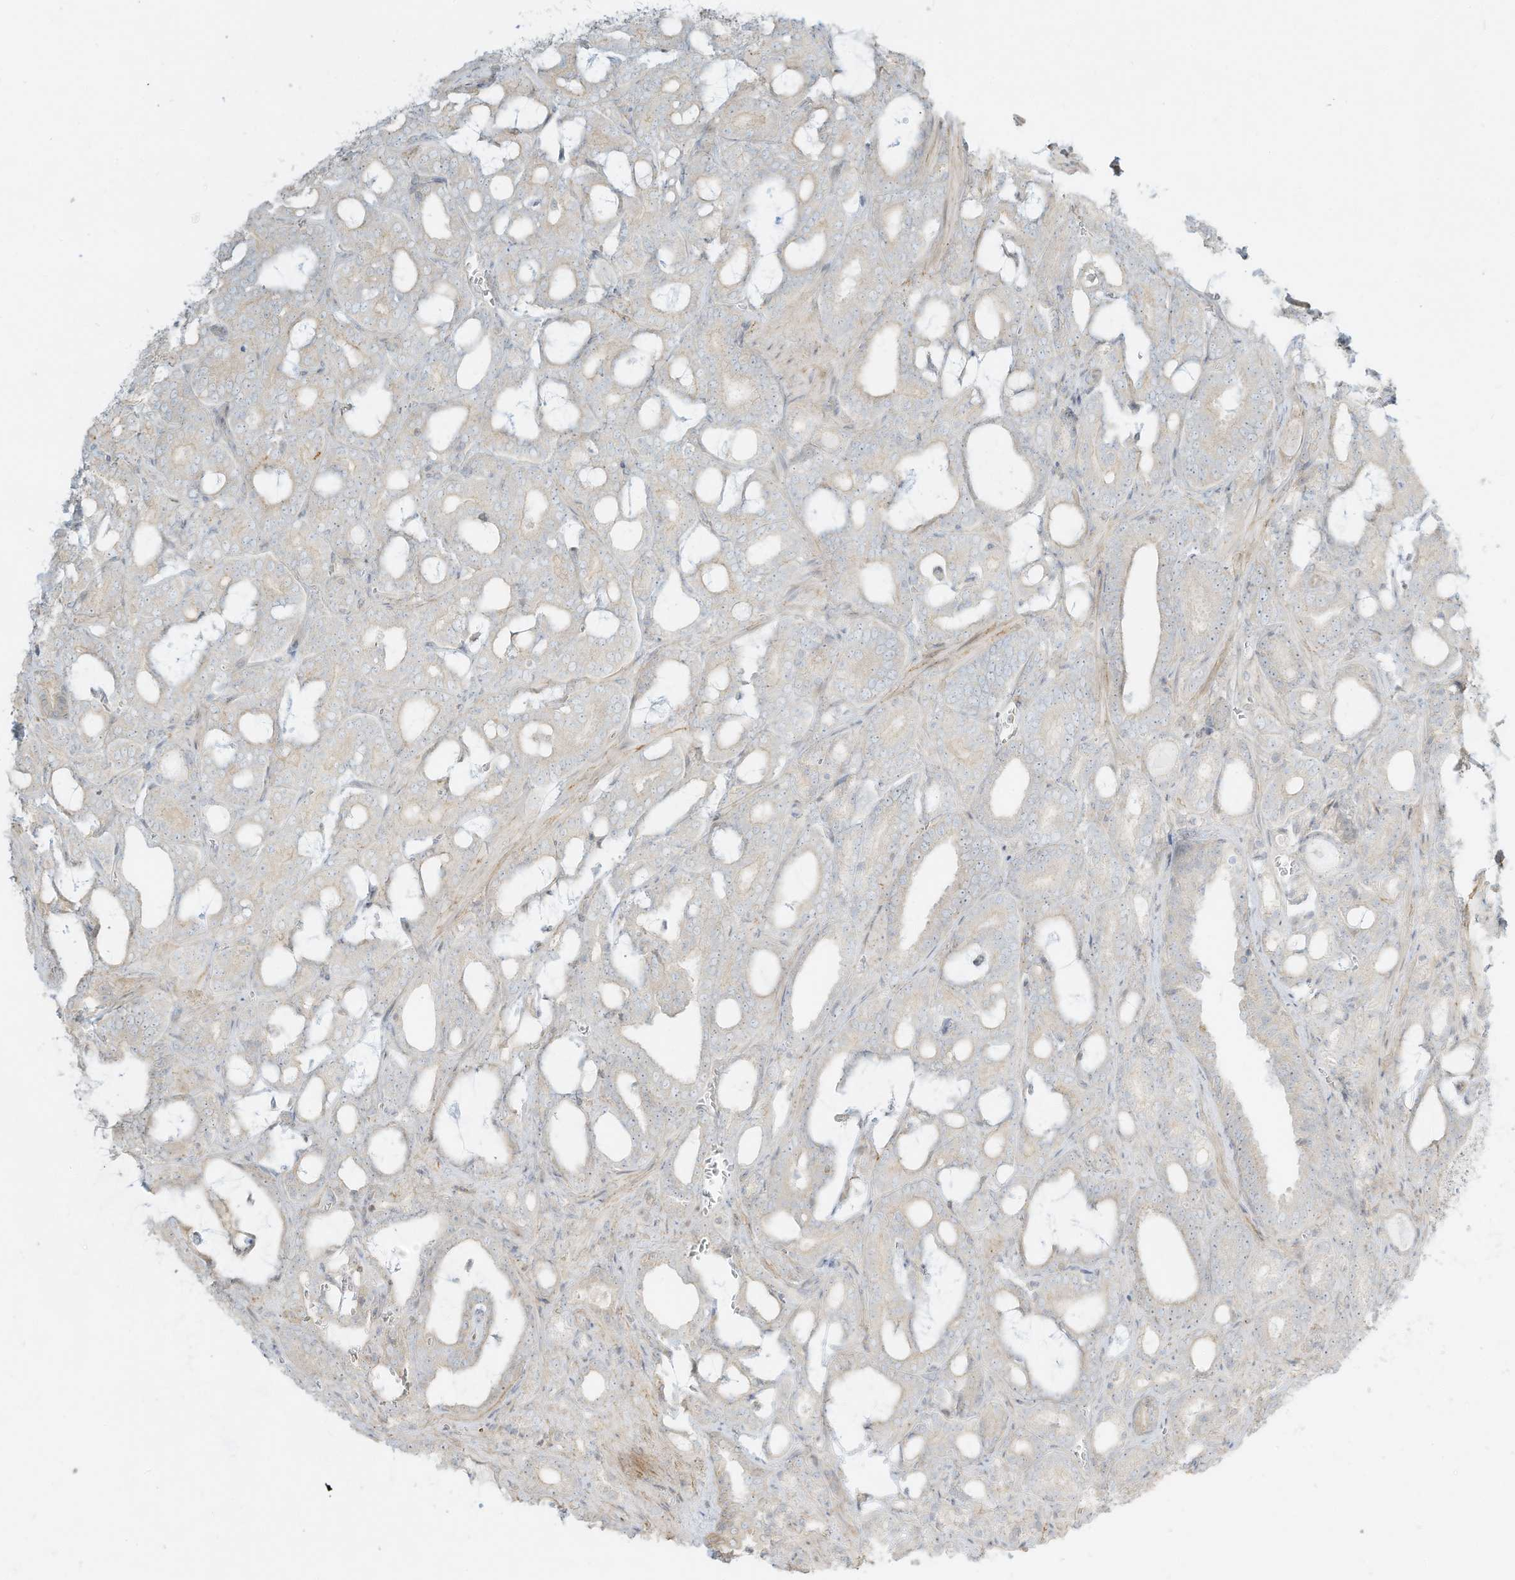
{"staining": {"intensity": "negative", "quantity": "none", "location": "none"}, "tissue": "prostate cancer", "cell_type": "Tumor cells", "image_type": "cancer", "snomed": [{"axis": "morphology", "description": "Adenocarcinoma, High grade"}, {"axis": "topography", "description": "Prostate and seminal vesicle, NOS"}], "caption": "This is an immunohistochemistry (IHC) photomicrograph of prostate cancer (high-grade adenocarcinoma). There is no positivity in tumor cells.", "gene": "OFD1", "patient": {"sex": "male", "age": 67}}